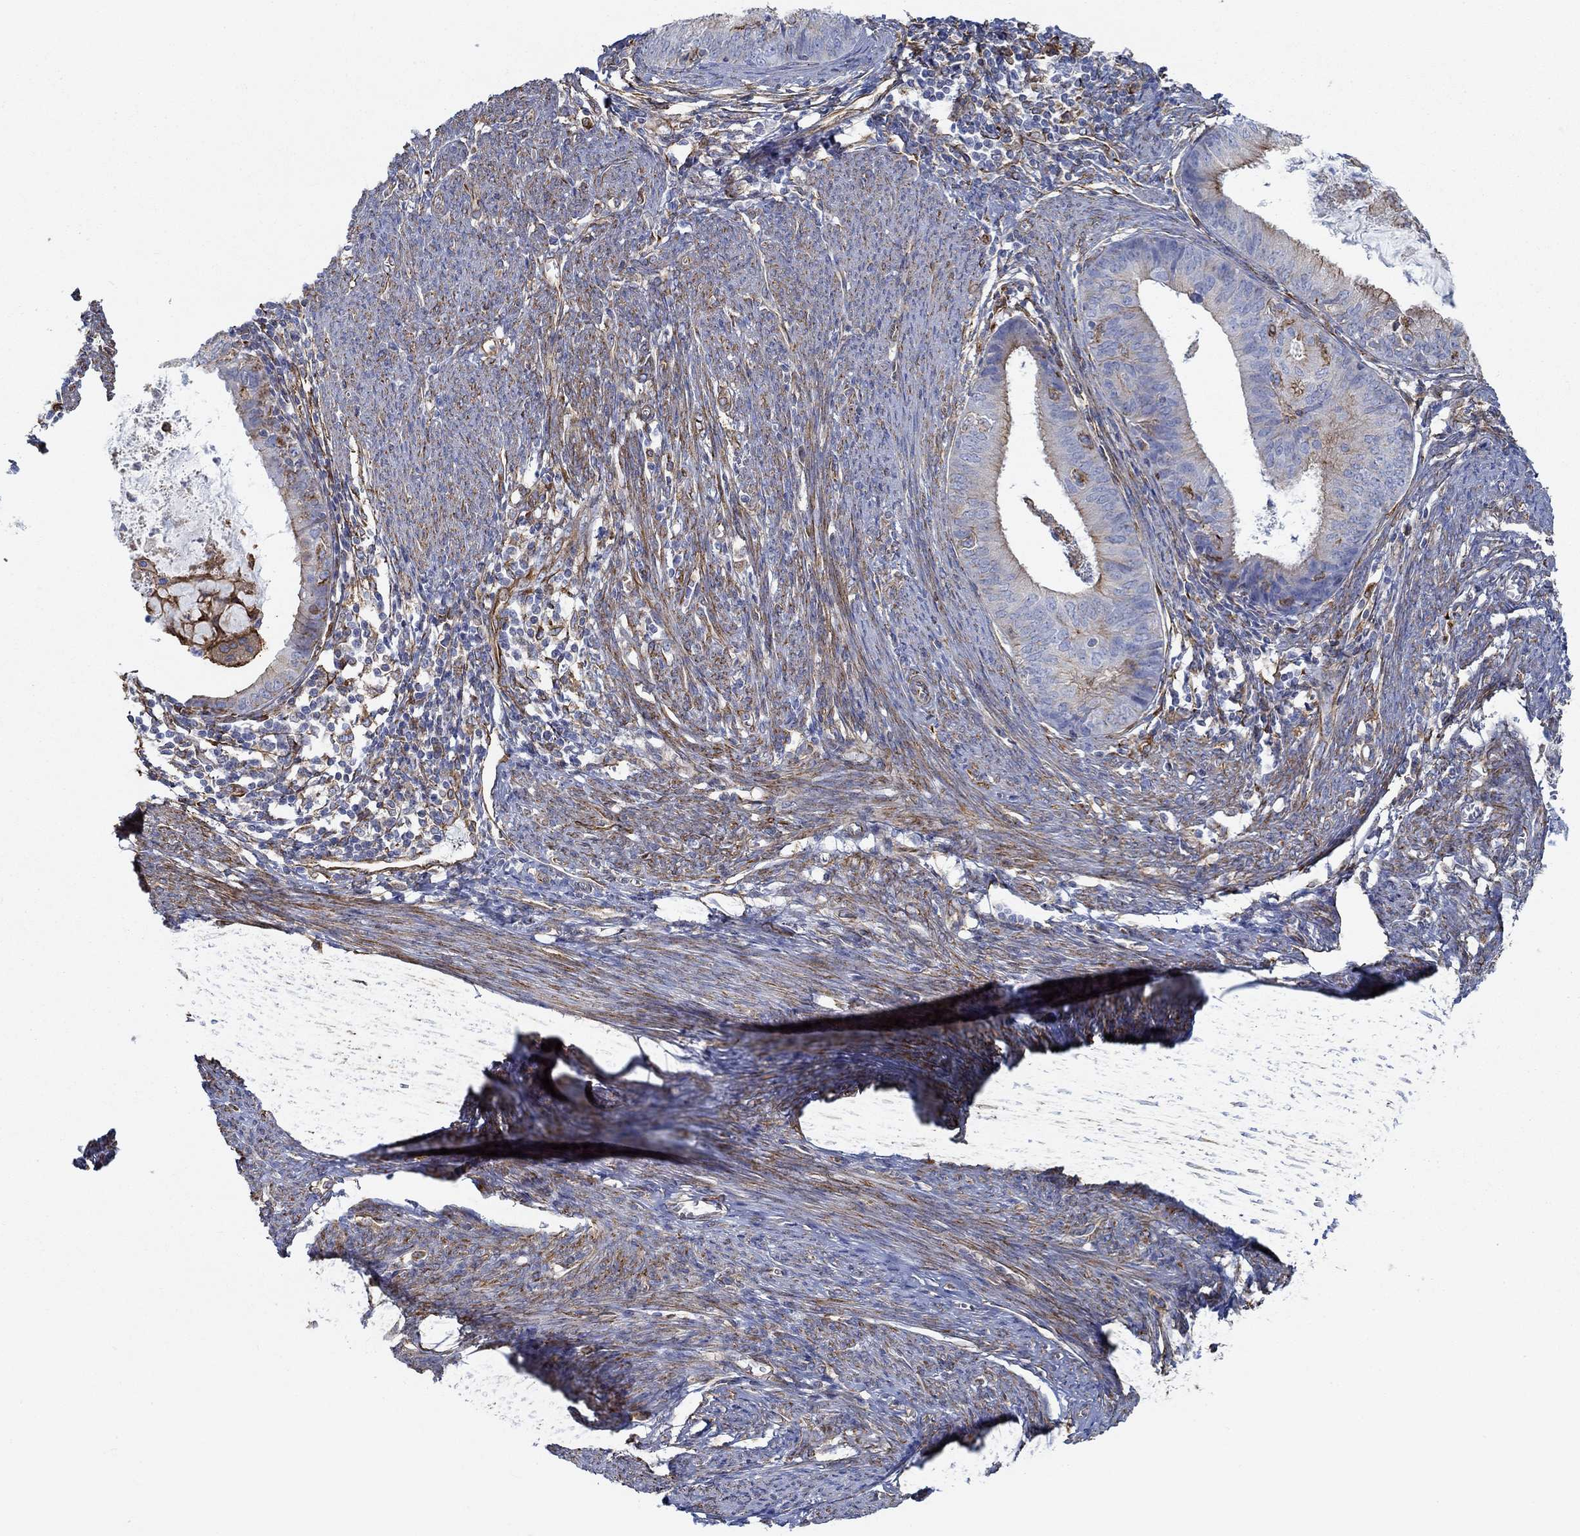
{"staining": {"intensity": "strong", "quantity": "<25%", "location": "cytoplasmic/membranous"}, "tissue": "endometrial cancer", "cell_type": "Tumor cells", "image_type": "cancer", "snomed": [{"axis": "morphology", "description": "Adenocarcinoma, NOS"}, {"axis": "topography", "description": "Endometrium"}], "caption": "Tumor cells exhibit medium levels of strong cytoplasmic/membranous positivity in about <25% of cells in endometrial cancer.", "gene": "STC2", "patient": {"sex": "female", "age": 57}}